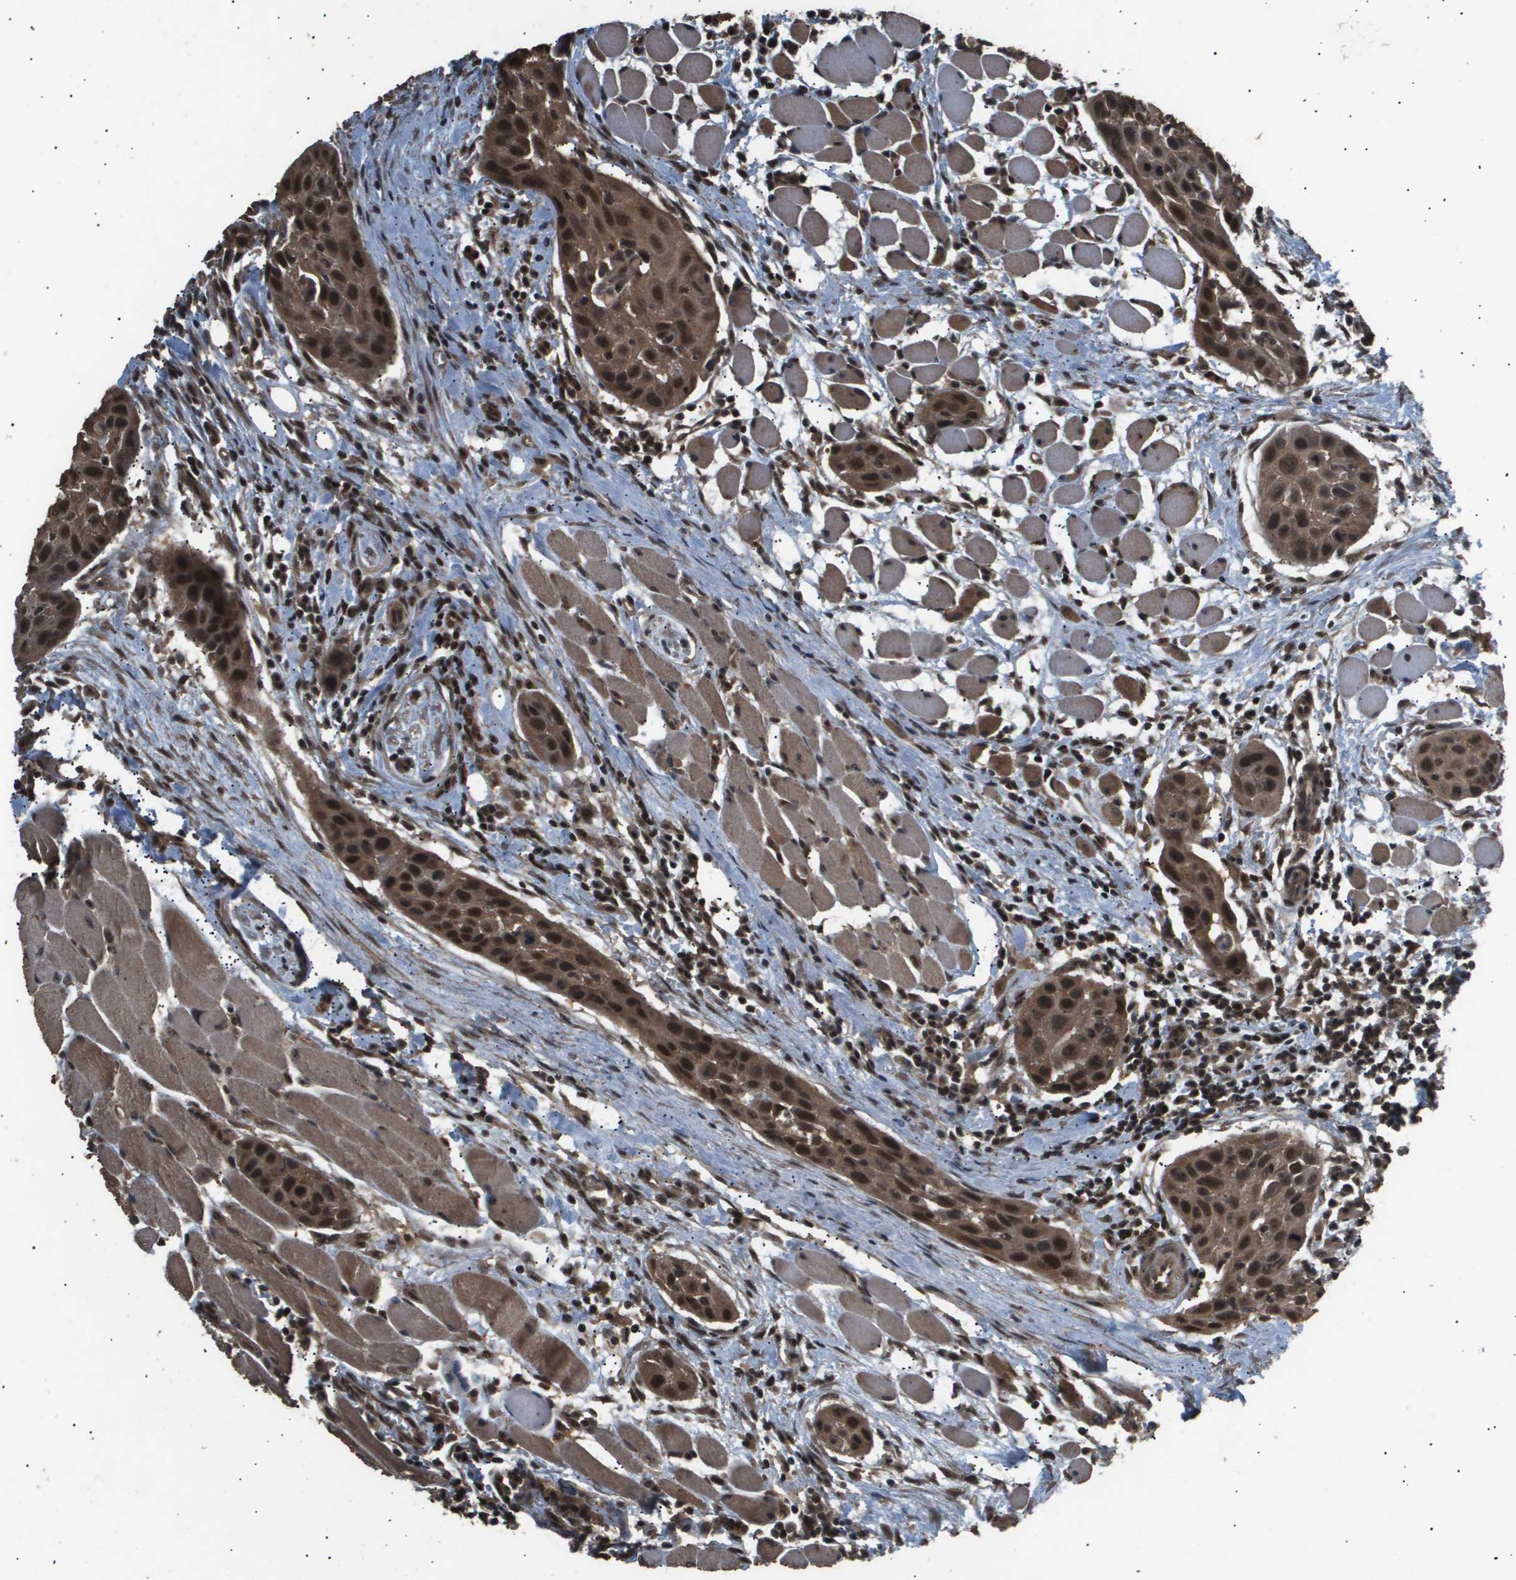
{"staining": {"intensity": "strong", "quantity": ">75%", "location": "cytoplasmic/membranous,nuclear"}, "tissue": "head and neck cancer", "cell_type": "Tumor cells", "image_type": "cancer", "snomed": [{"axis": "morphology", "description": "Squamous cell carcinoma, NOS"}, {"axis": "topography", "description": "Oral tissue"}, {"axis": "topography", "description": "Head-Neck"}], "caption": "Brown immunohistochemical staining in head and neck cancer displays strong cytoplasmic/membranous and nuclear staining in about >75% of tumor cells. Using DAB (brown) and hematoxylin (blue) stains, captured at high magnification using brightfield microscopy.", "gene": "ING1", "patient": {"sex": "female", "age": 50}}